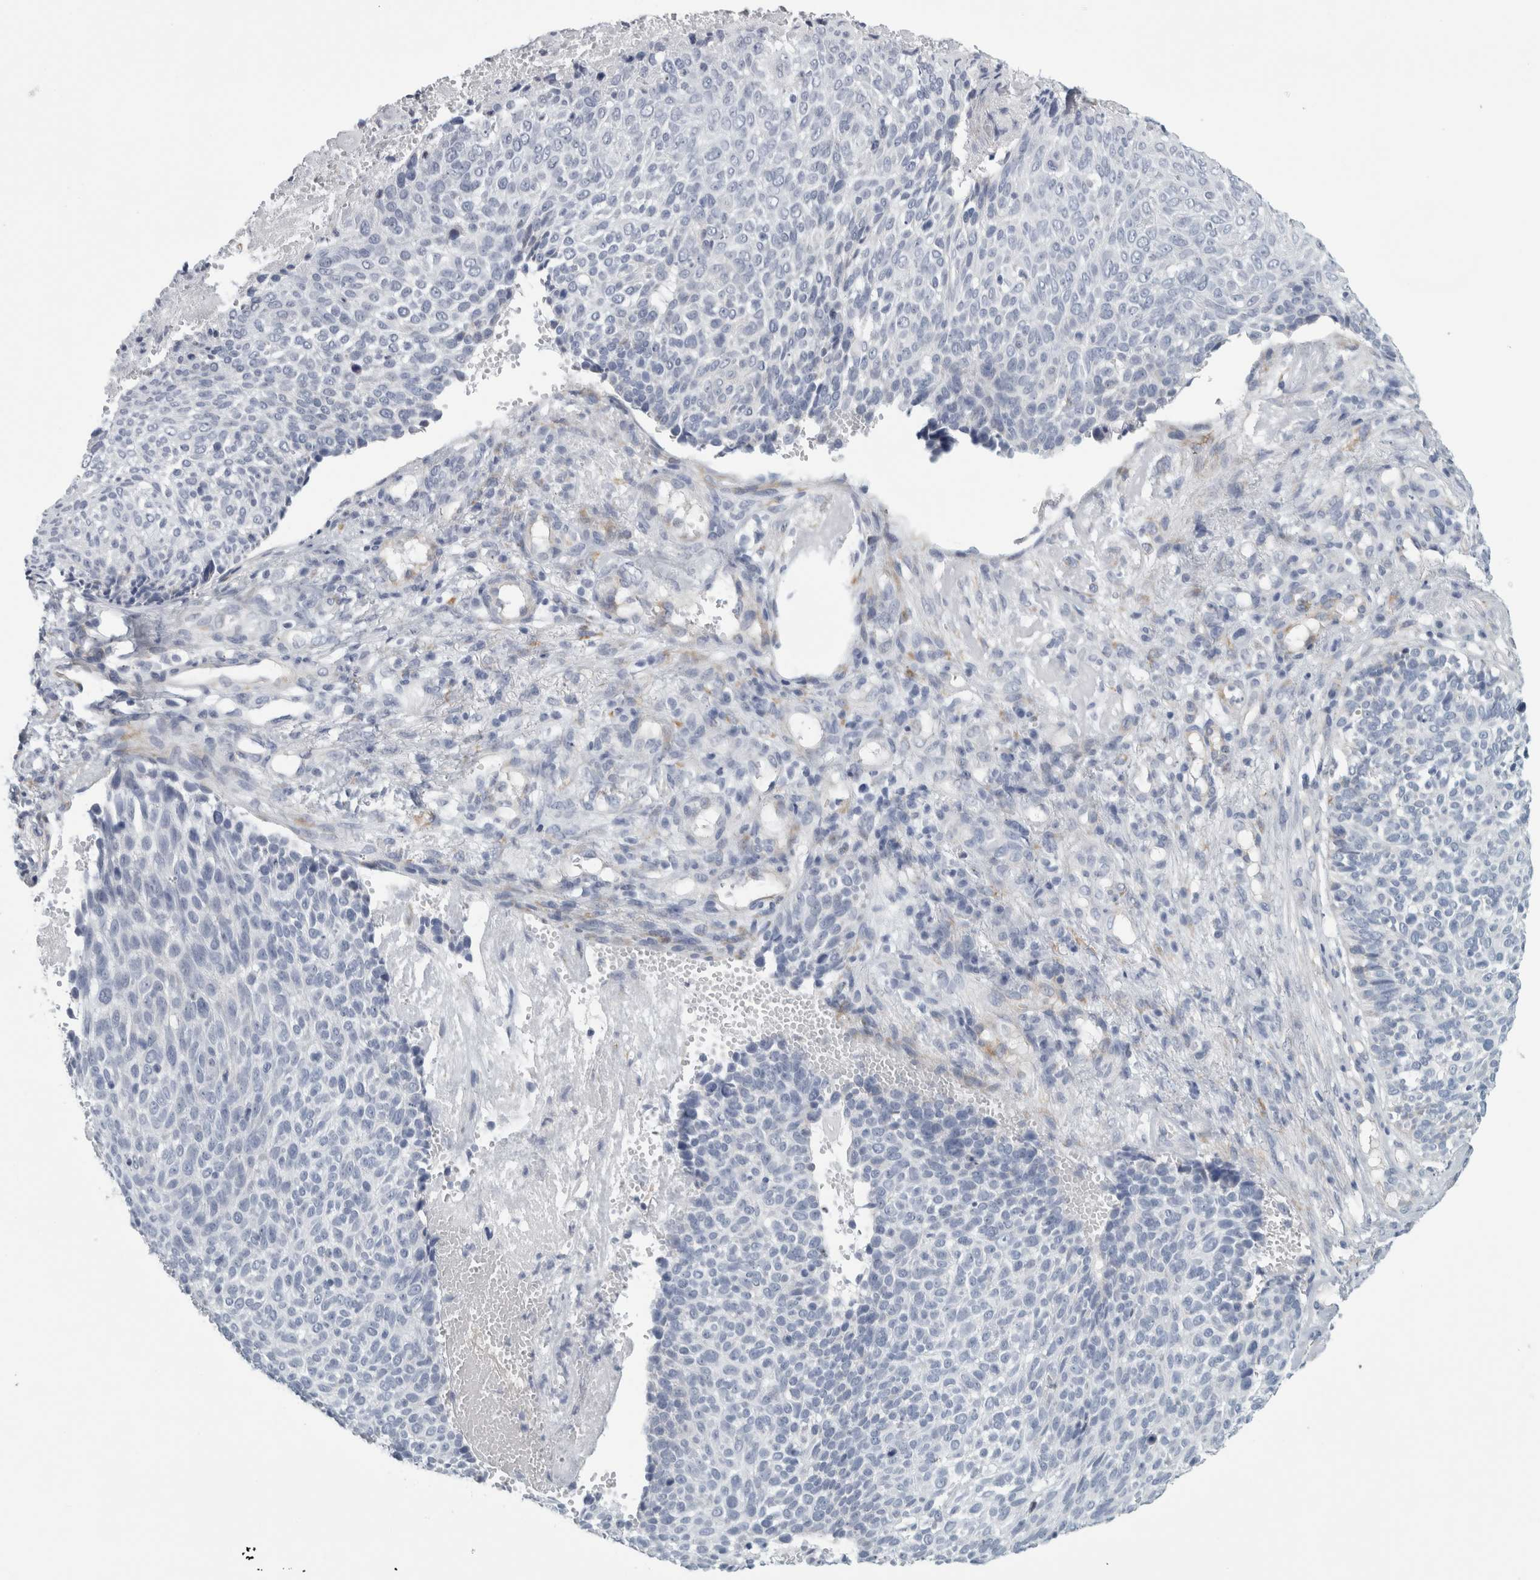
{"staining": {"intensity": "negative", "quantity": "none", "location": "none"}, "tissue": "cervical cancer", "cell_type": "Tumor cells", "image_type": "cancer", "snomed": [{"axis": "morphology", "description": "Squamous cell carcinoma, NOS"}, {"axis": "topography", "description": "Cervix"}], "caption": "This is an immunohistochemistry (IHC) photomicrograph of cervical cancer (squamous cell carcinoma). There is no staining in tumor cells.", "gene": "B3GNT3", "patient": {"sex": "female", "age": 74}}